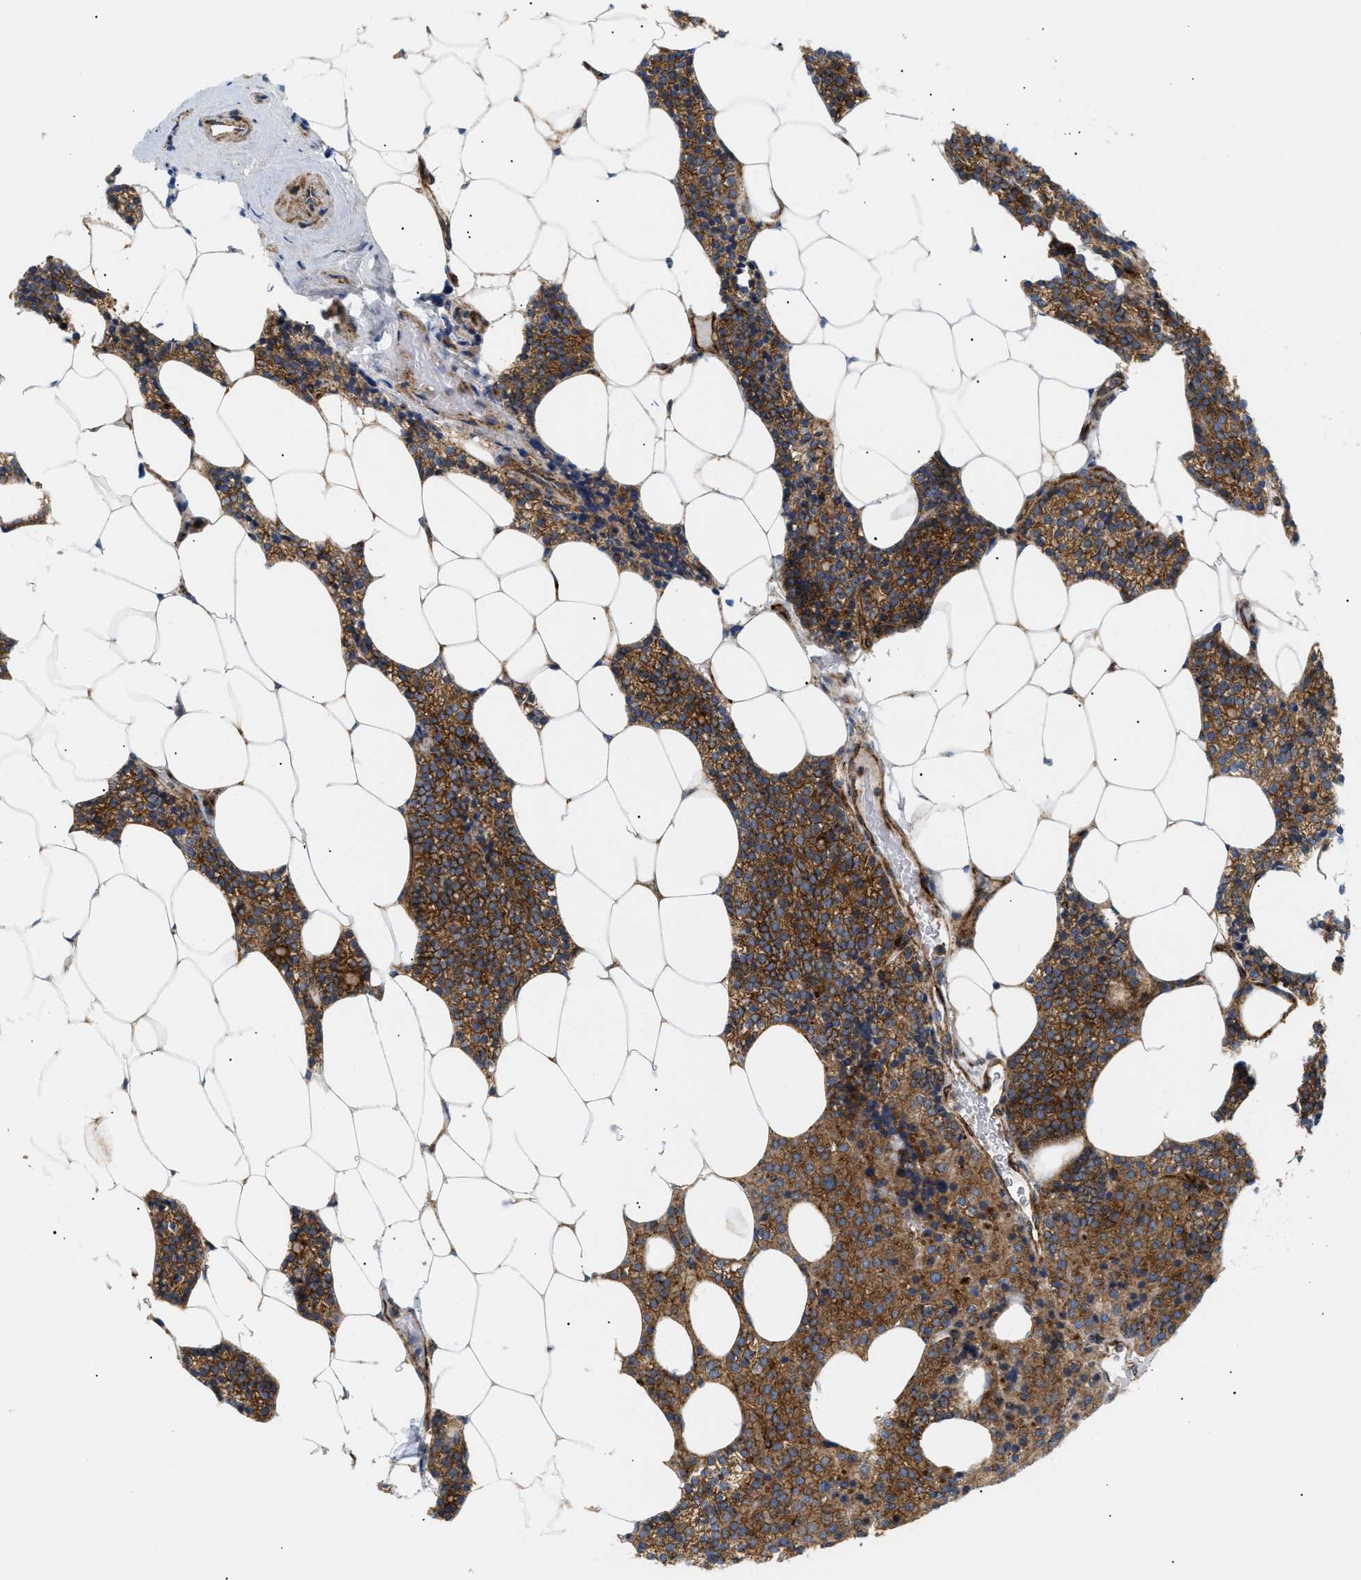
{"staining": {"intensity": "strong", "quantity": ">75%", "location": "cytoplasmic/membranous"}, "tissue": "parathyroid gland", "cell_type": "Glandular cells", "image_type": "normal", "snomed": [{"axis": "morphology", "description": "Normal tissue, NOS"}, {"axis": "morphology", "description": "Adenoma, NOS"}, {"axis": "topography", "description": "Parathyroid gland"}], "caption": "Strong cytoplasmic/membranous positivity is present in about >75% of glandular cells in benign parathyroid gland. (brown staining indicates protein expression, while blue staining denotes nuclei).", "gene": "DCTN4", "patient": {"sex": "female", "age": 70}}